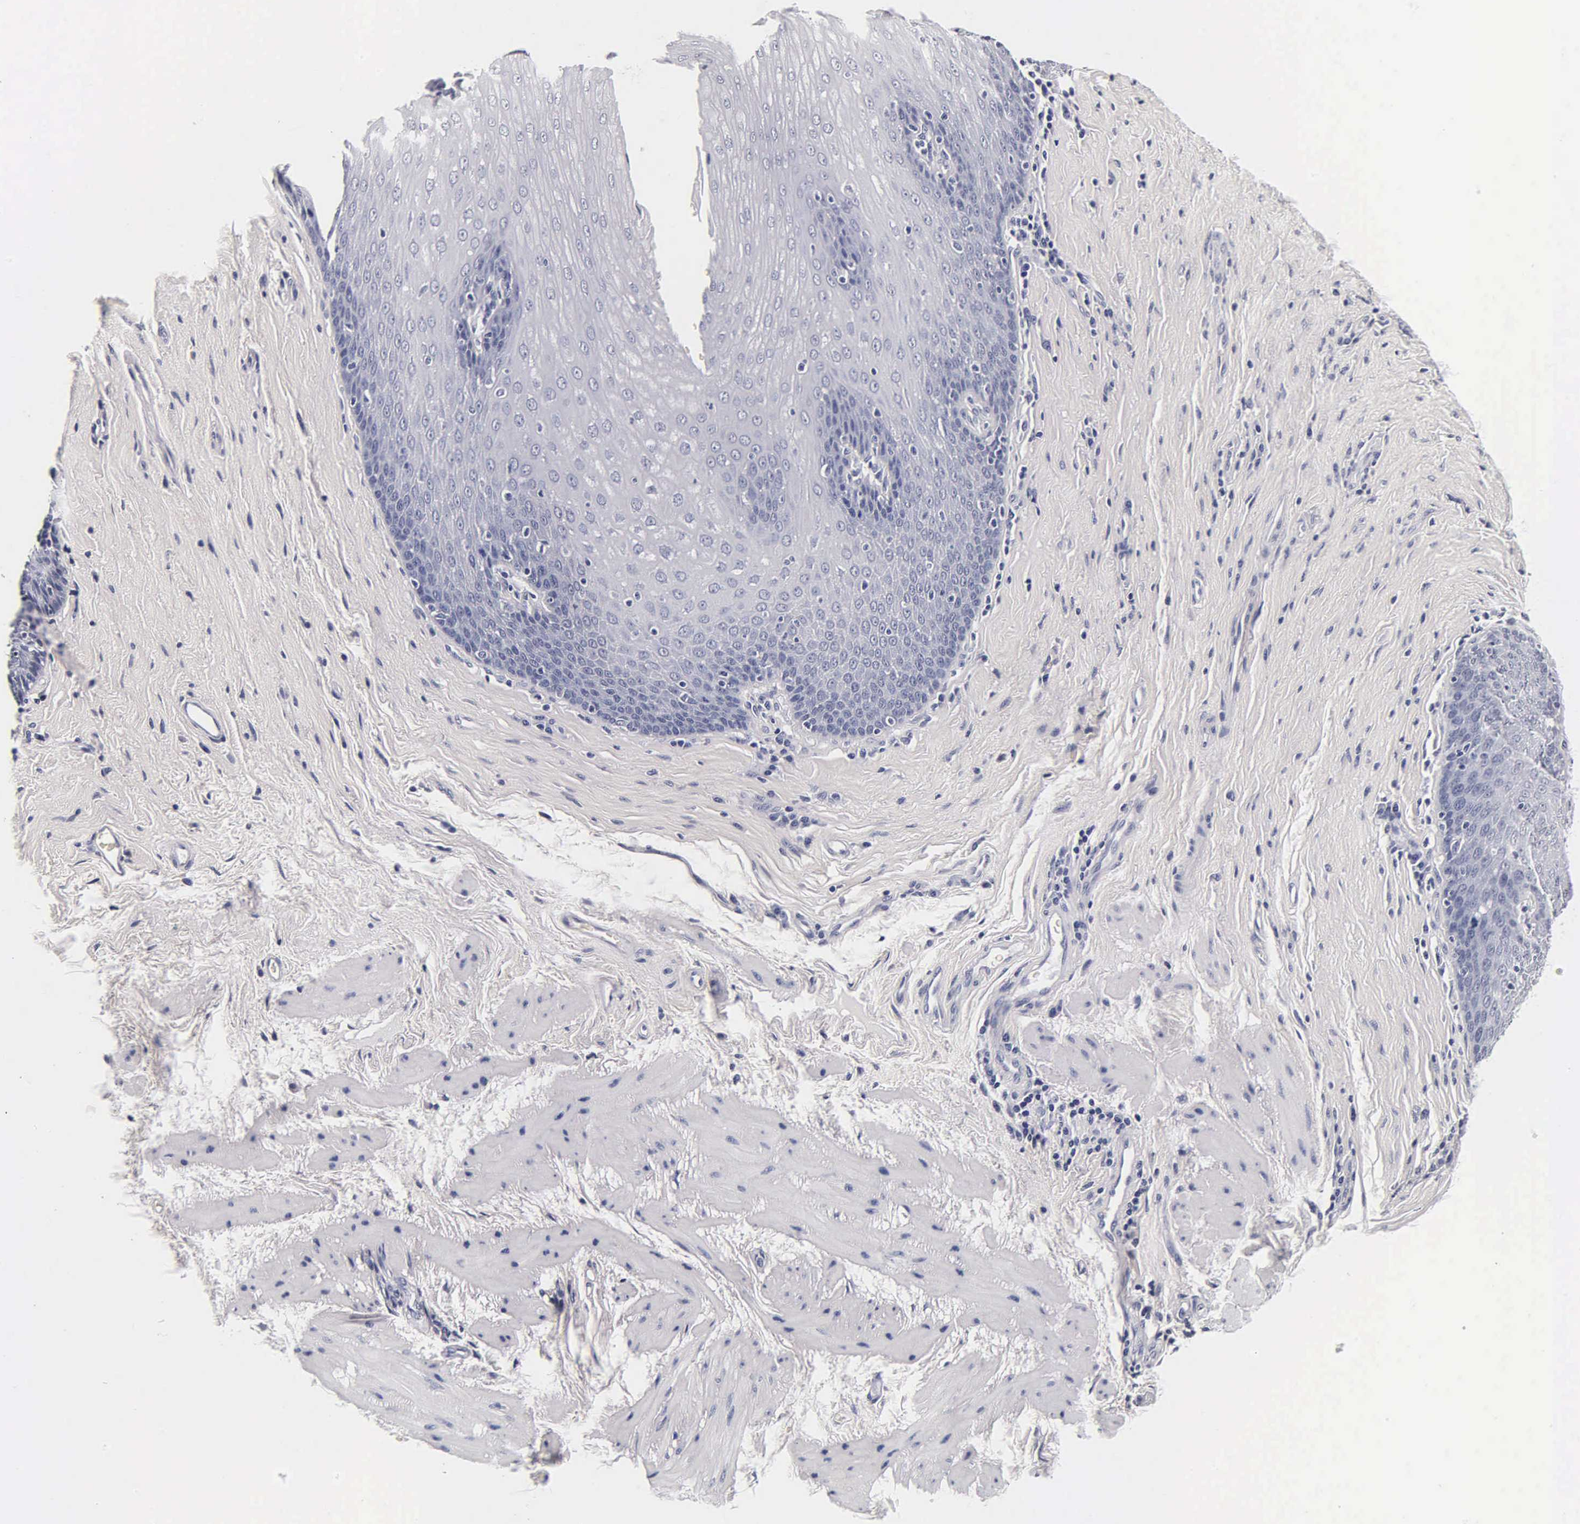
{"staining": {"intensity": "negative", "quantity": "none", "location": "none"}, "tissue": "esophagus", "cell_type": "Squamous epithelial cells", "image_type": "normal", "snomed": [{"axis": "morphology", "description": "Normal tissue, NOS"}, {"axis": "topography", "description": "Esophagus"}], "caption": "DAB immunohistochemical staining of normal human esophagus shows no significant expression in squamous epithelial cells.", "gene": "ACP3", "patient": {"sex": "female", "age": 61}}